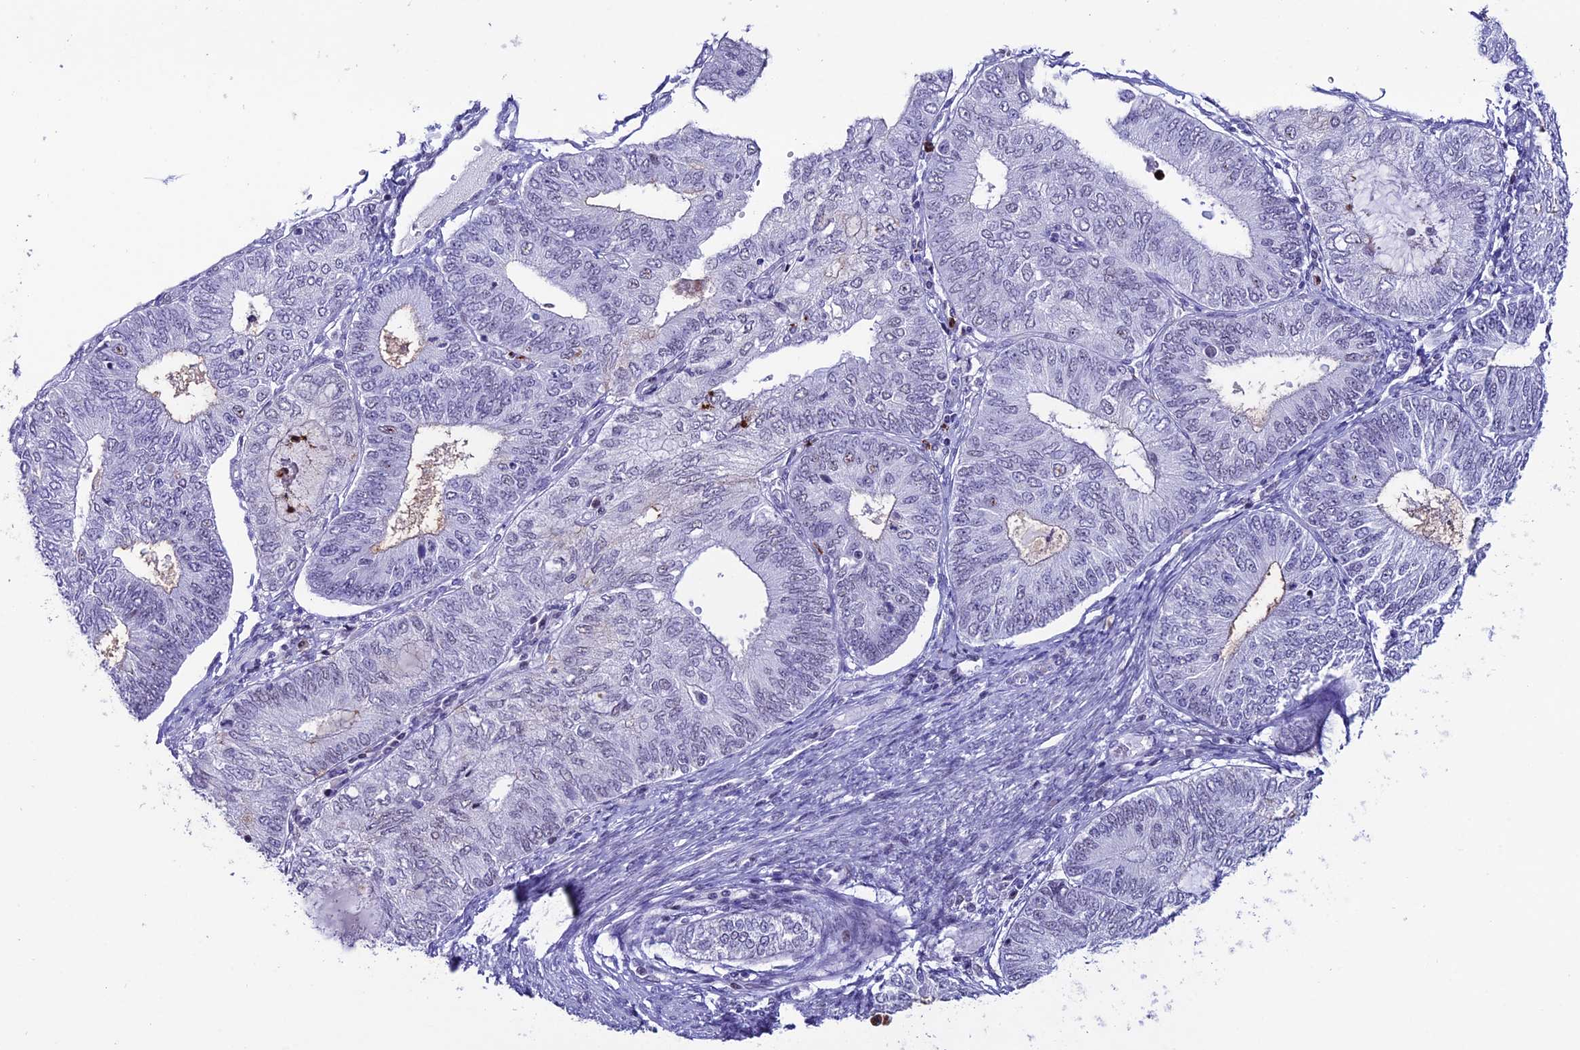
{"staining": {"intensity": "negative", "quantity": "none", "location": "none"}, "tissue": "endometrial cancer", "cell_type": "Tumor cells", "image_type": "cancer", "snomed": [{"axis": "morphology", "description": "Adenocarcinoma, NOS"}, {"axis": "topography", "description": "Endometrium"}], "caption": "The photomicrograph shows no significant staining in tumor cells of adenocarcinoma (endometrial).", "gene": "MFSD2B", "patient": {"sex": "female", "age": 68}}